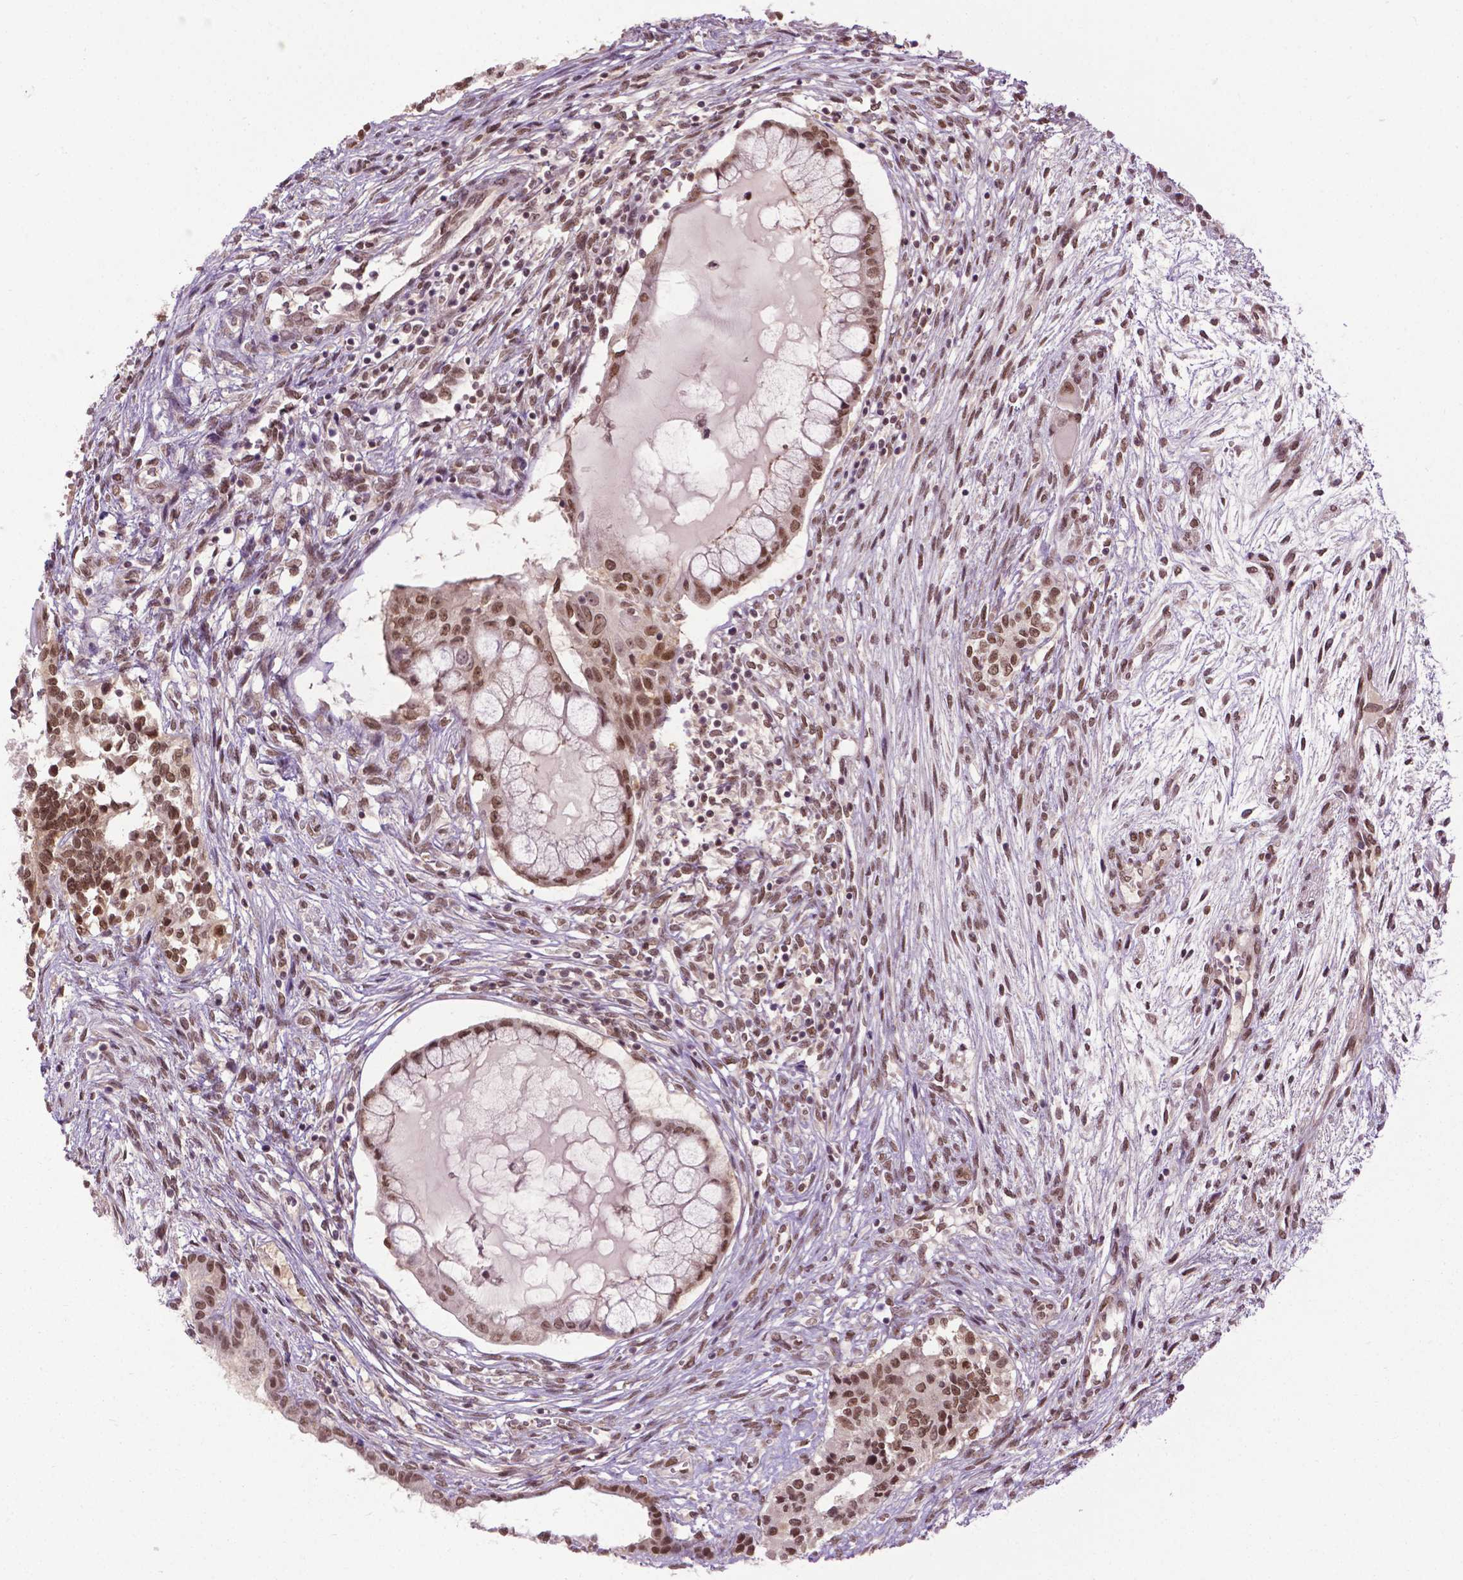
{"staining": {"intensity": "moderate", "quantity": ">75%", "location": "nuclear"}, "tissue": "testis cancer", "cell_type": "Tumor cells", "image_type": "cancer", "snomed": [{"axis": "morphology", "description": "Carcinoma, Embryonal, NOS"}, {"axis": "topography", "description": "Testis"}], "caption": "The immunohistochemical stain labels moderate nuclear positivity in tumor cells of testis embryonal carcinoma tissue.", "gene": "UBQLN4", "patient": {"sex": "male", "age": 37}}